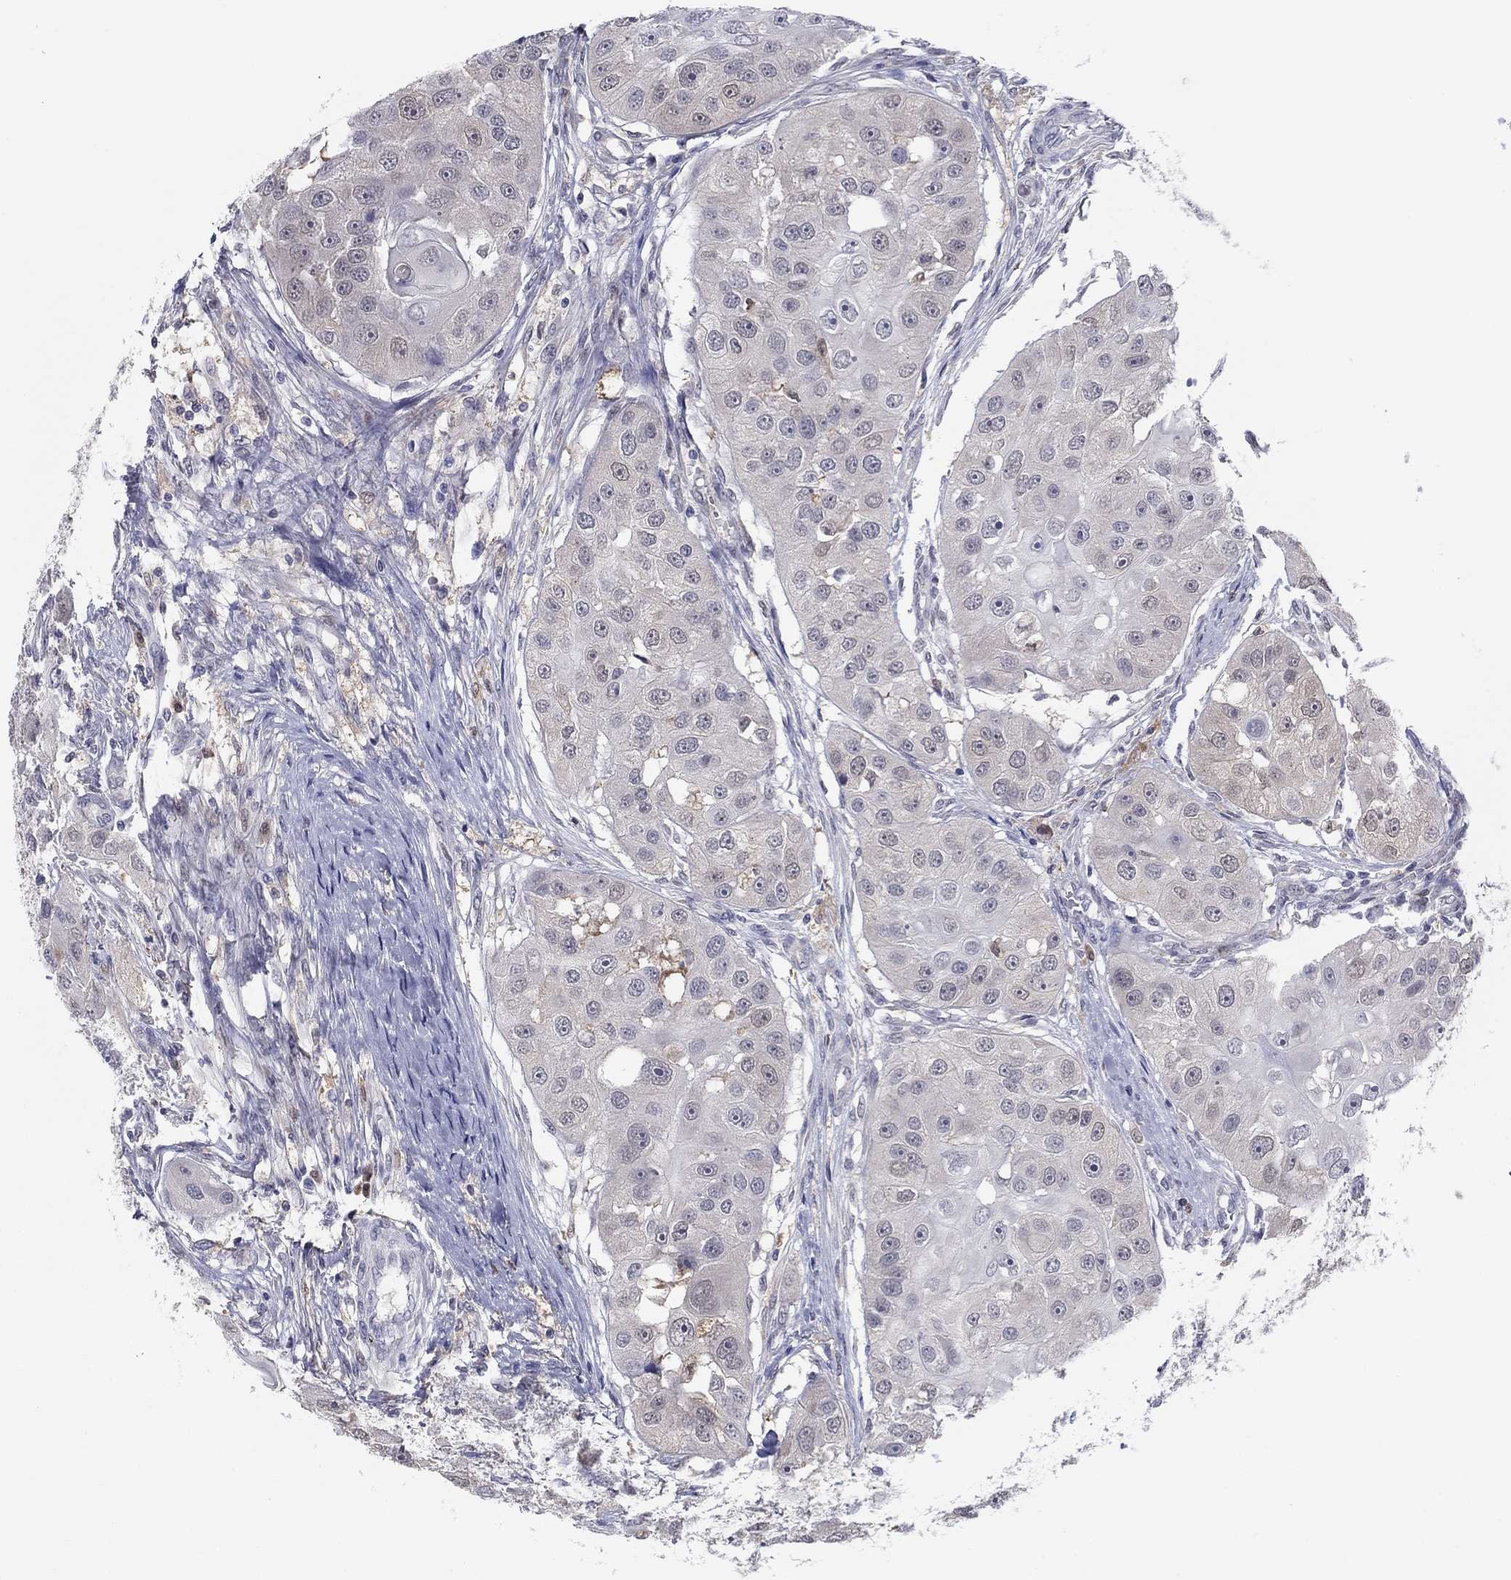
{"staining": {"intensity": "negative", "quantity": "none", "location": "none"}, "tissue": "head and neck cancer", "cell_type": "Tumor cells", "image_type": "cancer", "snomed": [{"axis": "morphology", "description": "Normal tissue, NOS"}, {"axis": "morphology", "description": "Squamous cell carcinoma, NOS"}, {"axis": "topography", "description": "Skeletal muscle"}, {"axis": "topography", "description": "Head-Neck"}], "caption": "Immunohistochemical staining of head and neck squamous cell carcinoma demonstrates no significant positivity in tumor cells.", "gene": "PDXK", "patient": {"sex": "male", "age": 51}}